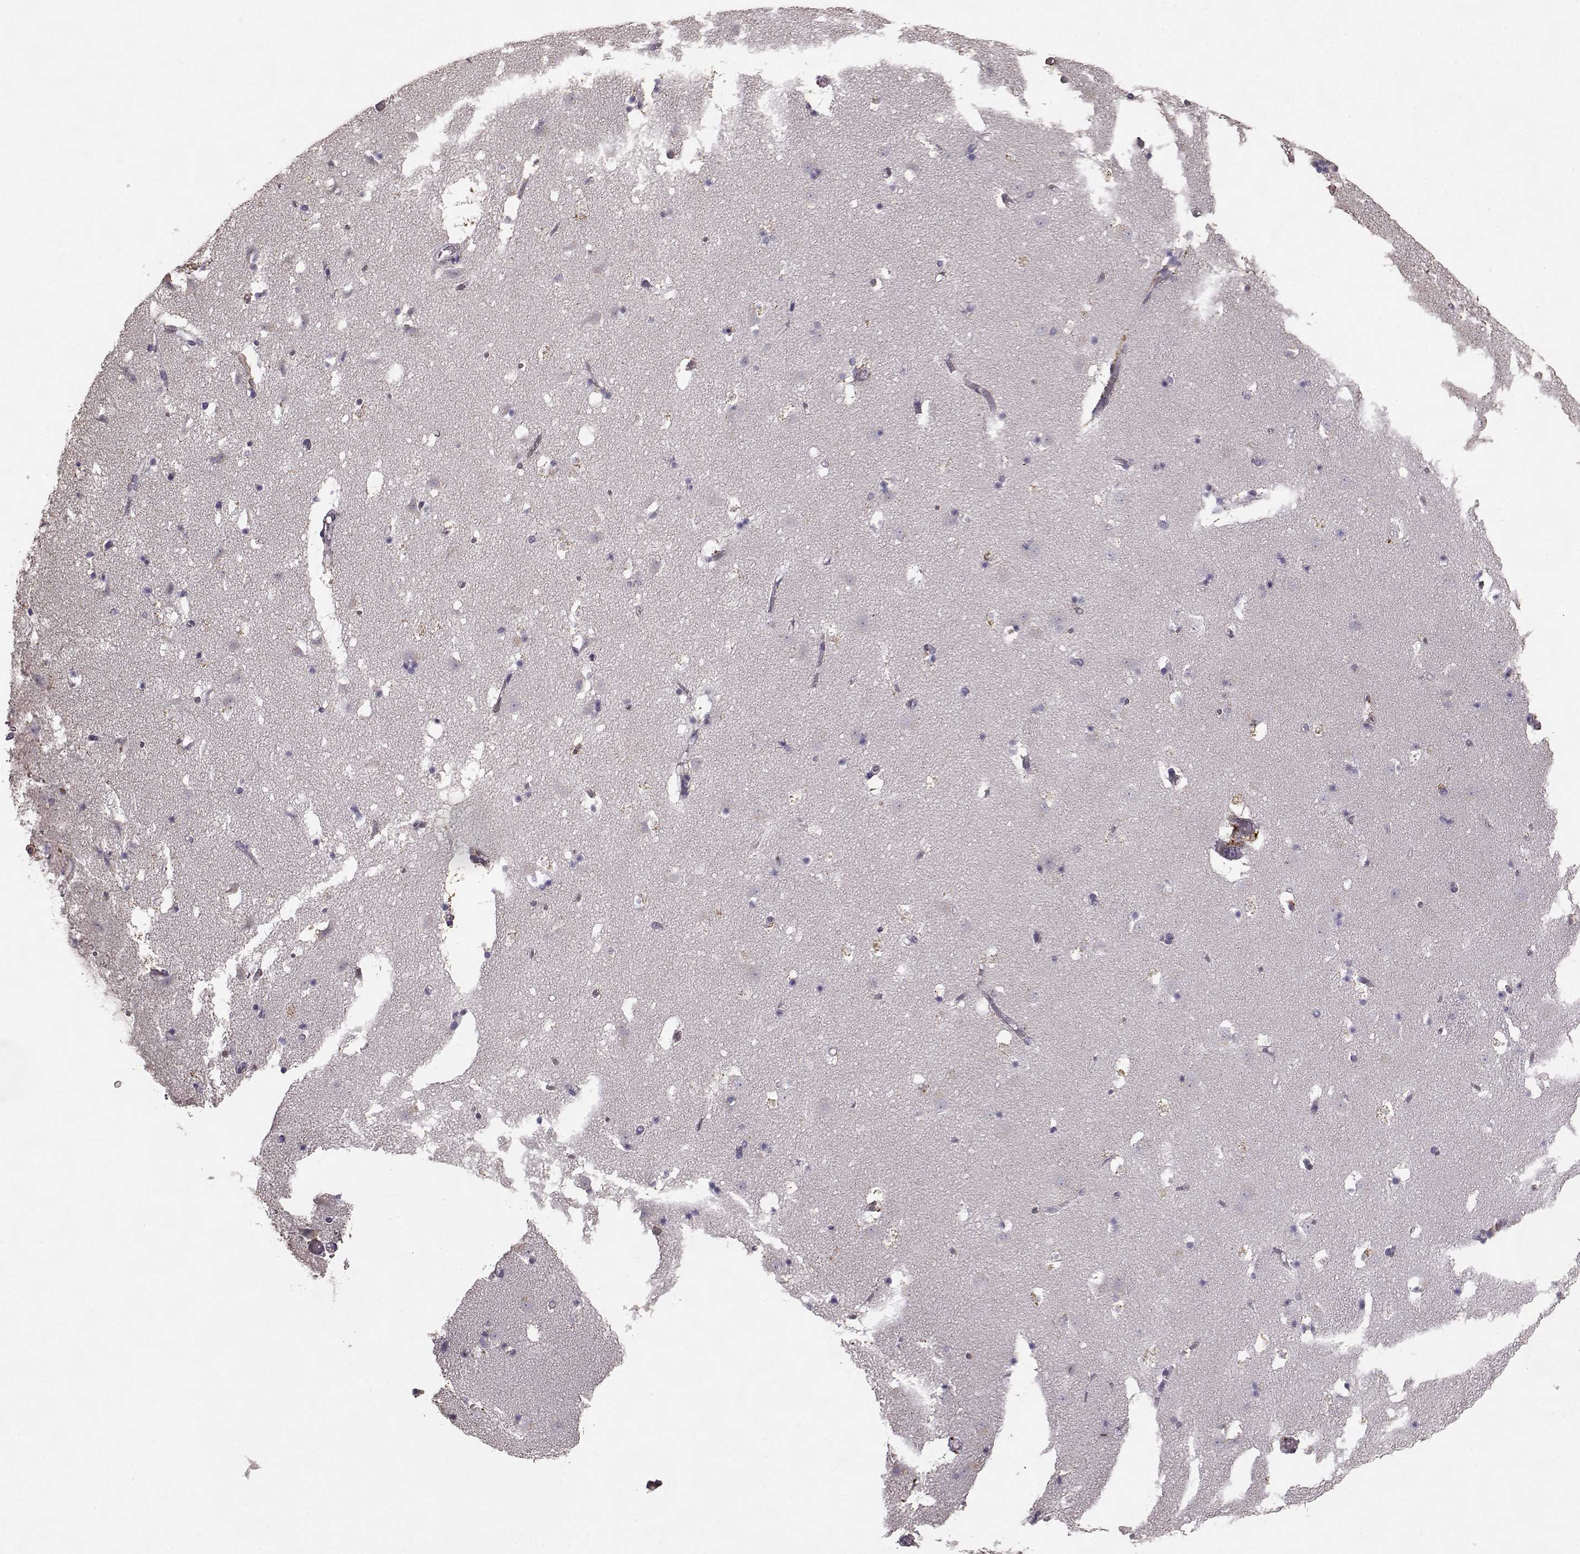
{"staining": {"intensity": "negative", "quantity": "none", "location": "none"}, "tissue": "caudate", "cell_type": "Glial cells", "image_type": "normal", "snomed": [{"axis": "morphology", "description": "Normal tissue, NOS"}, {"axis": "topography", "description": "Lateral ventricle wall"}], "caption": "IHC histopathology image of normal caudate stained for a protein (brown), which reveals no positivity in glial cells.", "gene": "CCNF", "patient": {"sex": "female", "age": 42}}